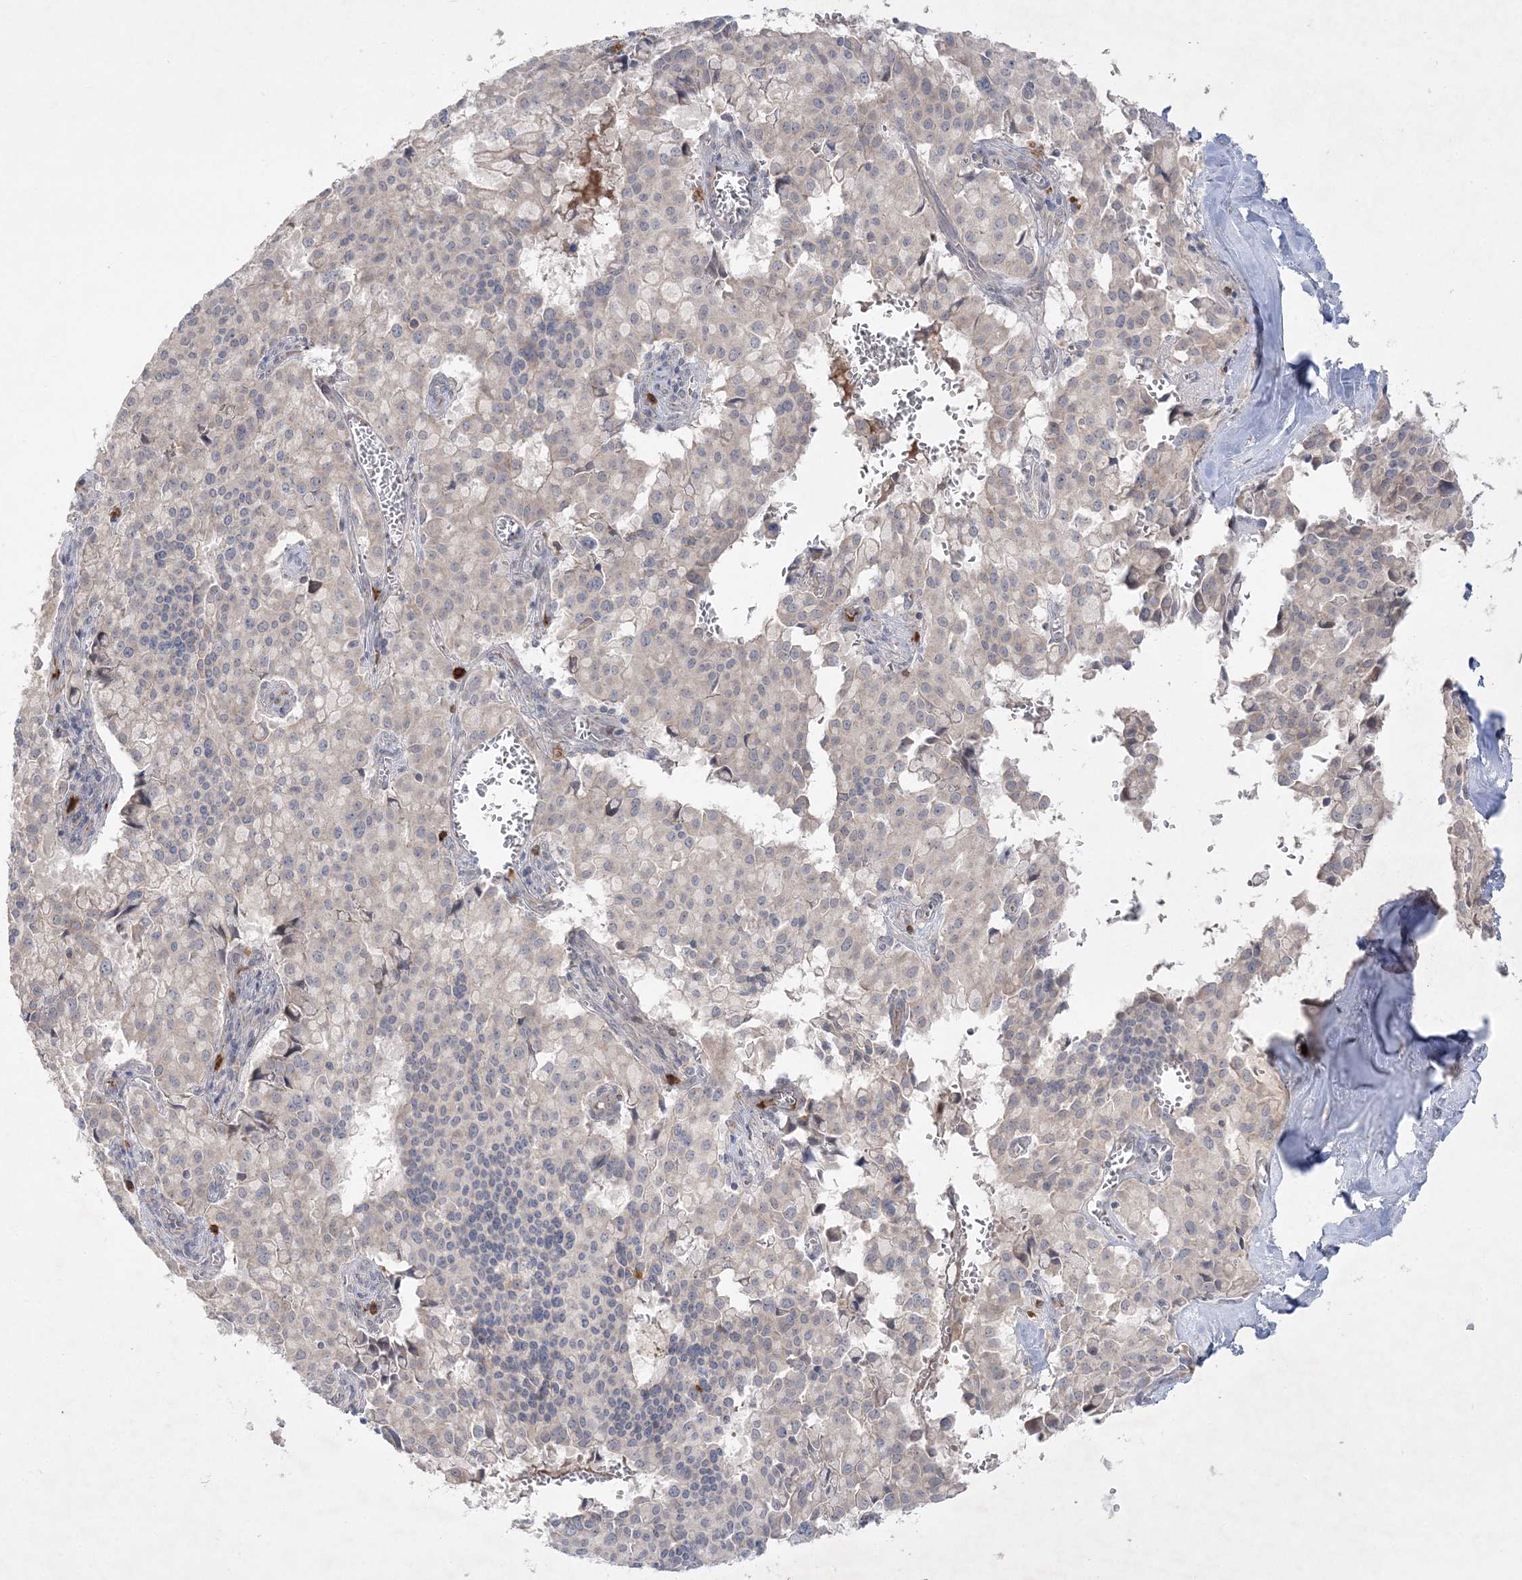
{"staining": {"intensity": "weak", "quantity": "<25%", "location": "cytoplasmic/membranous"}, "tissue": "pancreatic cancer", "cell_type": "Tumor cells", "image_type": "cancer", "snomed": [{"axis": "morphology", "description": "Adenocarcinoma, NOS"}, {"axis": "topography", "description": "Pancreas"}], "caption": "Tumor cells are negative for protein expression in human adenocarcinoma (pancreatic).", "gene": "CLNK", "patient": {"sex": "male", "age": 65}}